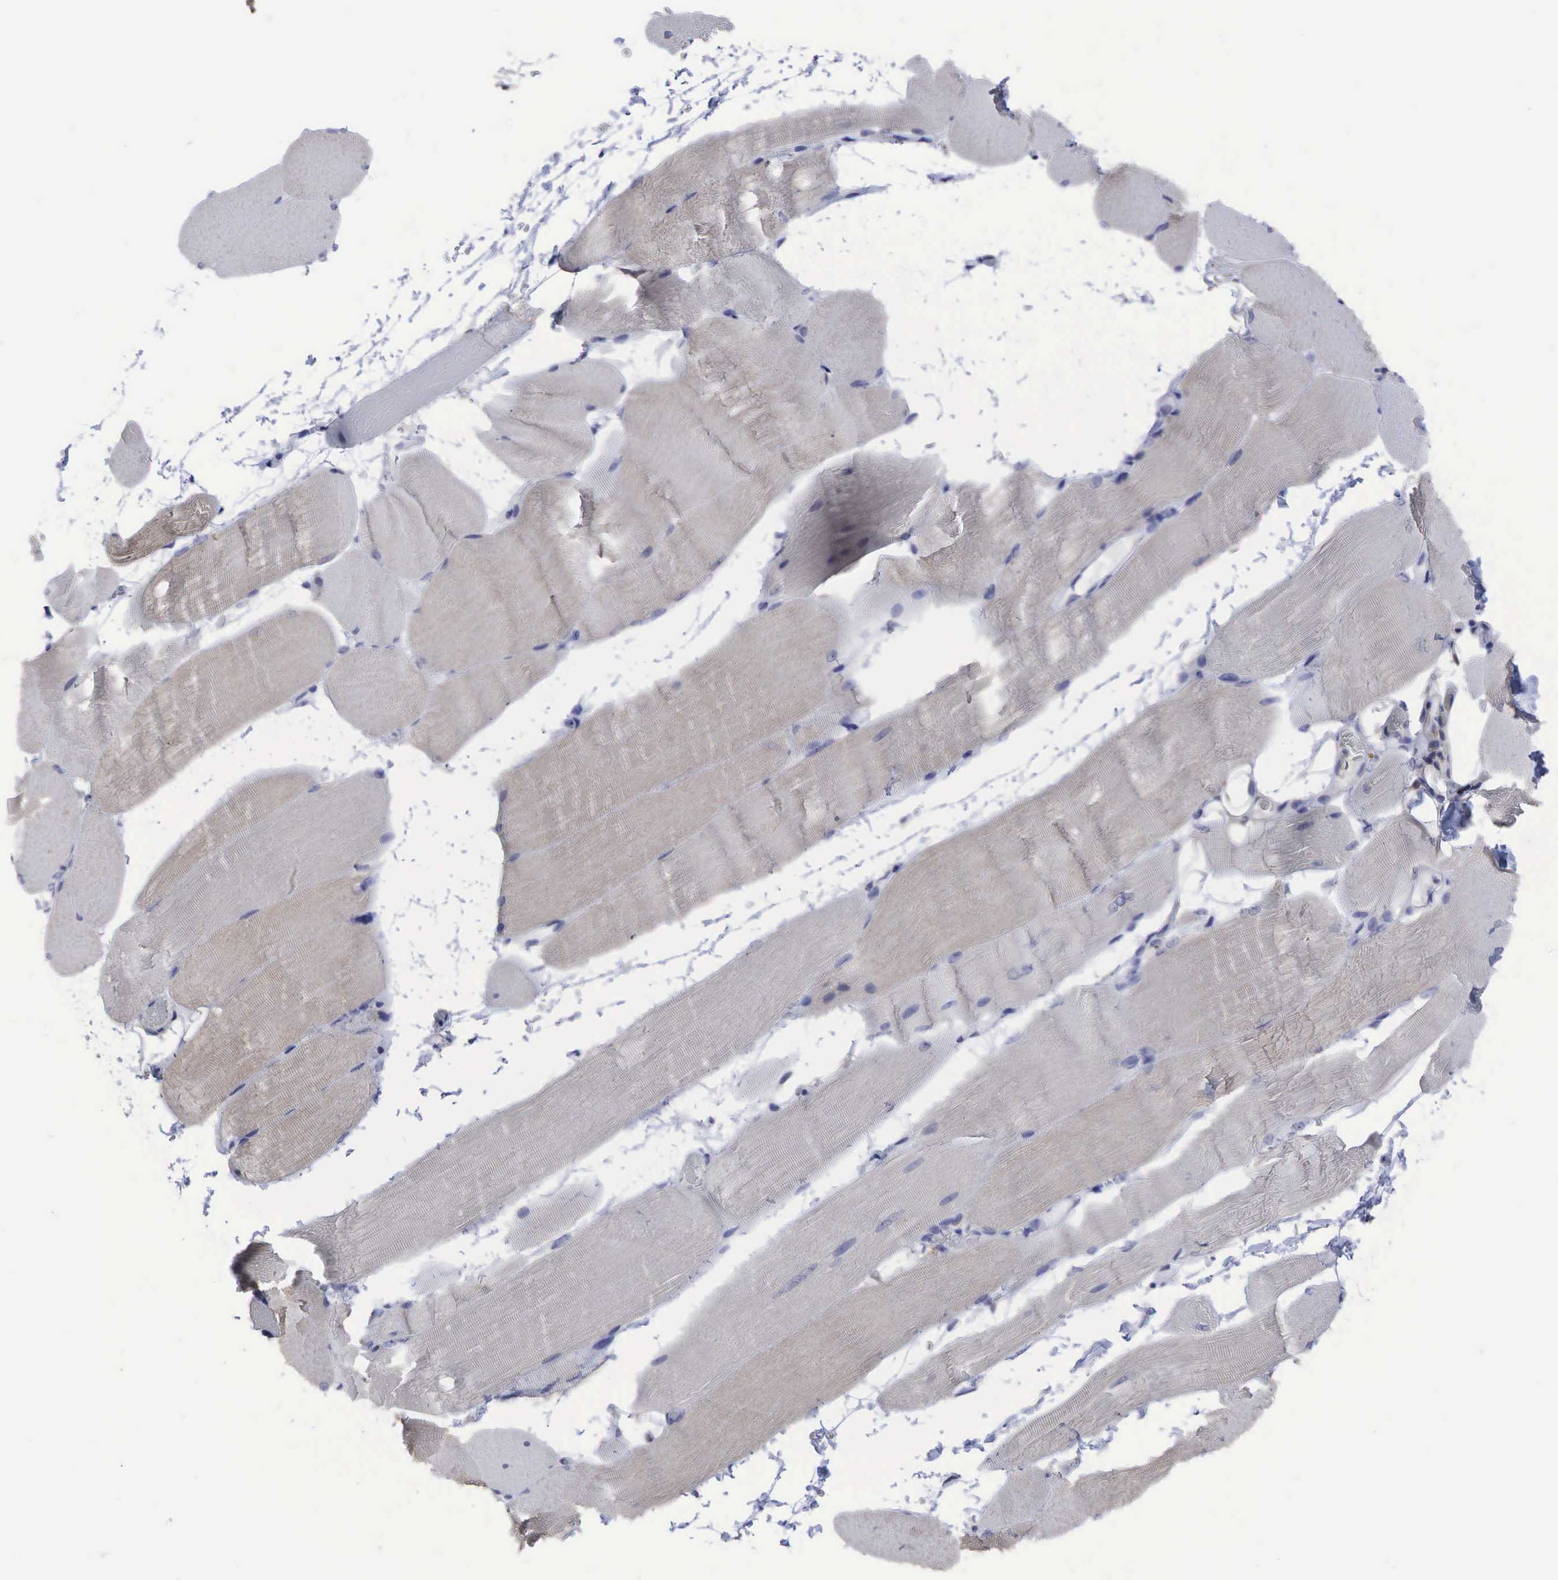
{"staining": {"intensity": "negative", "quantity": "none", "location": "none"}, "tissue": "skeletal muscle", "cell_type": "Myocytes", "image_type": "normal", "snomed": [{"axis": "morphology", "description": "Normal tissue, NOS"}, {"axis": "topography", "description": "Skeletal muscle"}, {"axis": "topography", "description": "Parathyroid gland"}], "caption": "A histopathology image of human skeletal muscle is negative for staining in myocytes. The staining is performed using DAB brown chromogen with nuclei counter-stained in using hematoxylin.", "gene": "CCND1", "patient": {"sex": "female", "age": 37}}